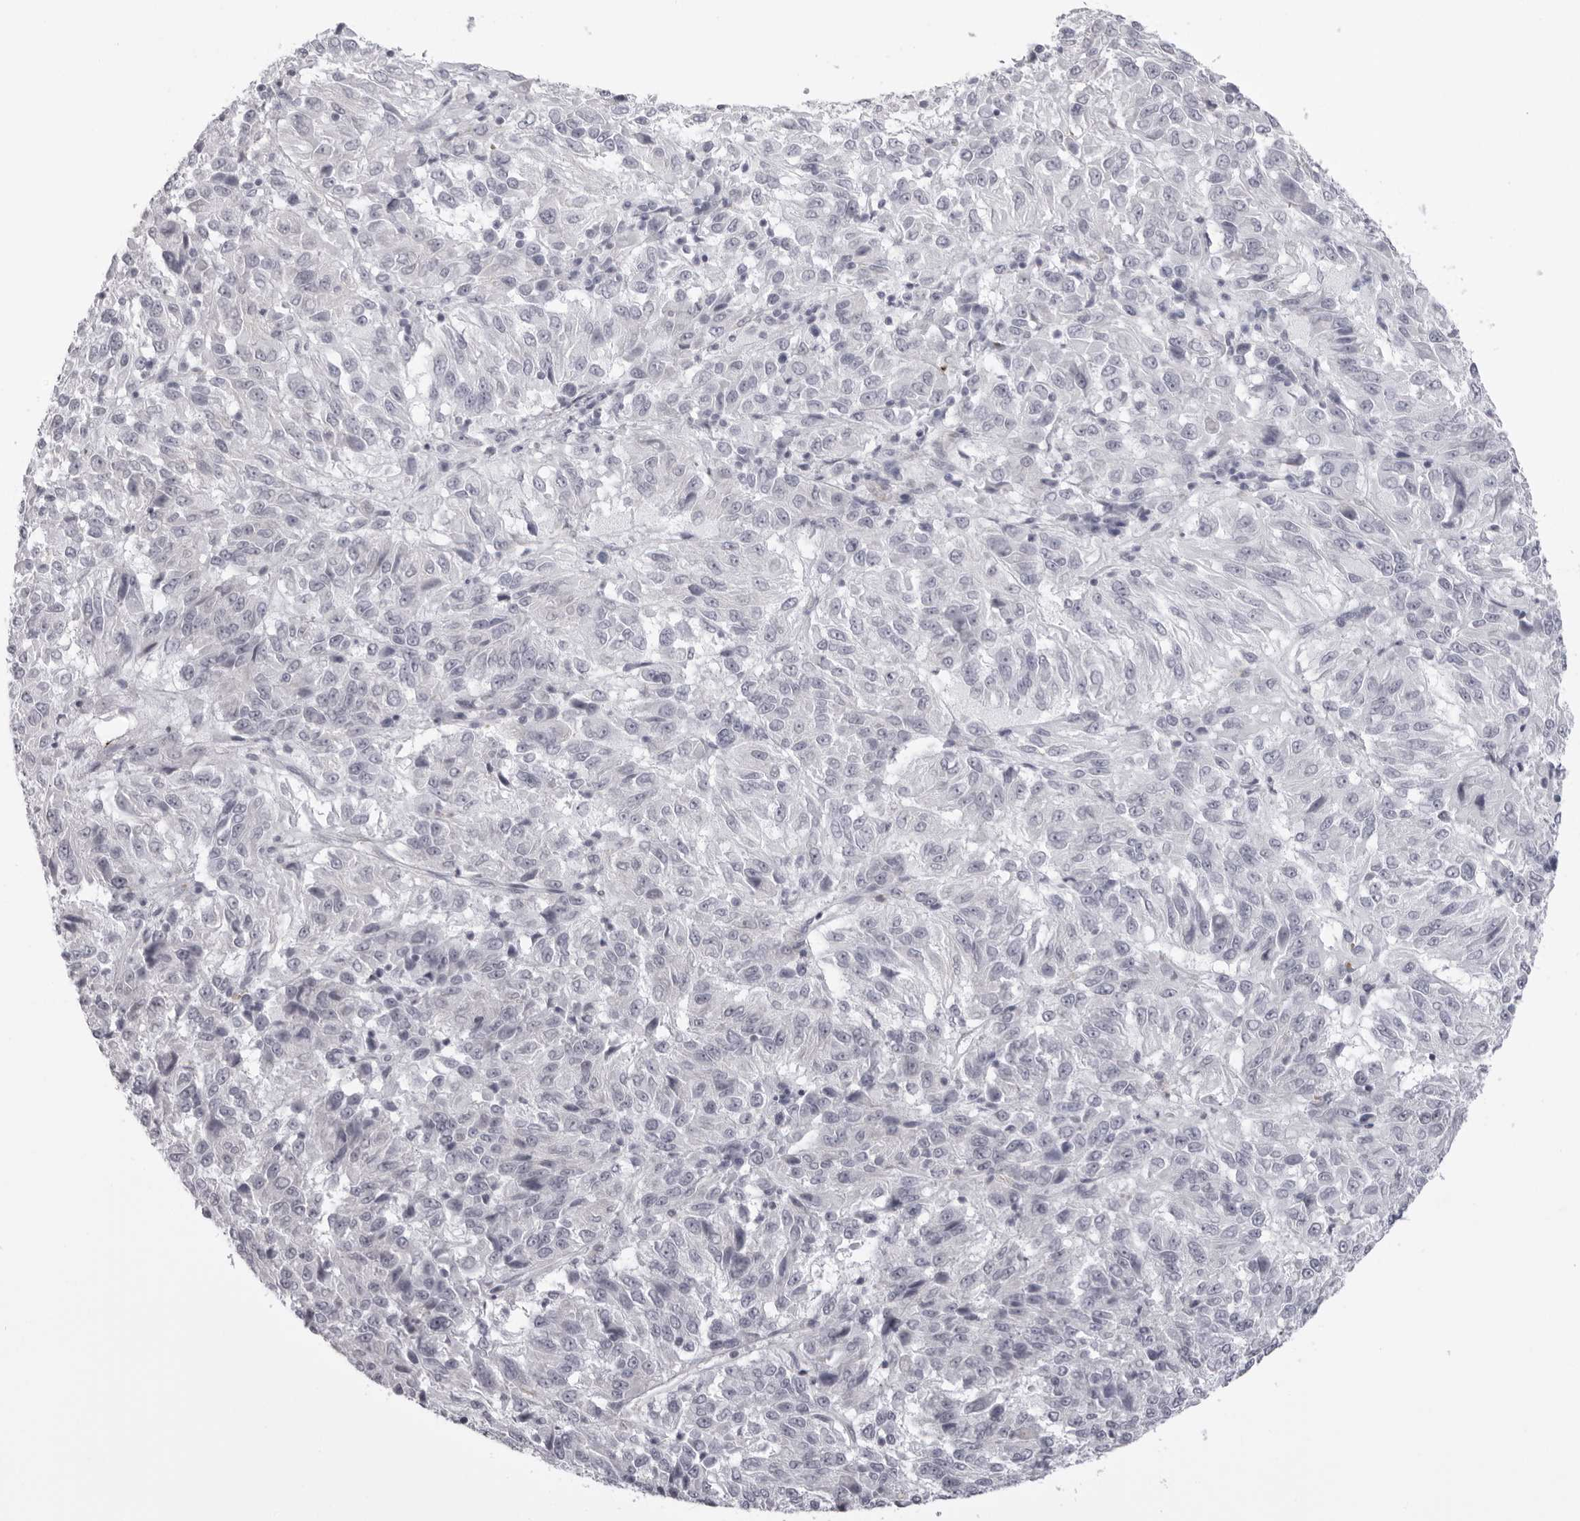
{"staining": {"intensity": "negative", "quantity": "none", "location": "none"}, "tissue": "melanoma", "cell_type": "Tumor cells", "image_type": "cancer", "snomed": [{"axis": "morphology", "description": "Malignant melanoma, Metastatic site"}, {"axis": "topography", "description": "Lung"}], "caption": "Tumor cells show no significant protein positivity in melanoma.", "gene": "DNALI1", "patient": {"sex": "male", "age": 64}}